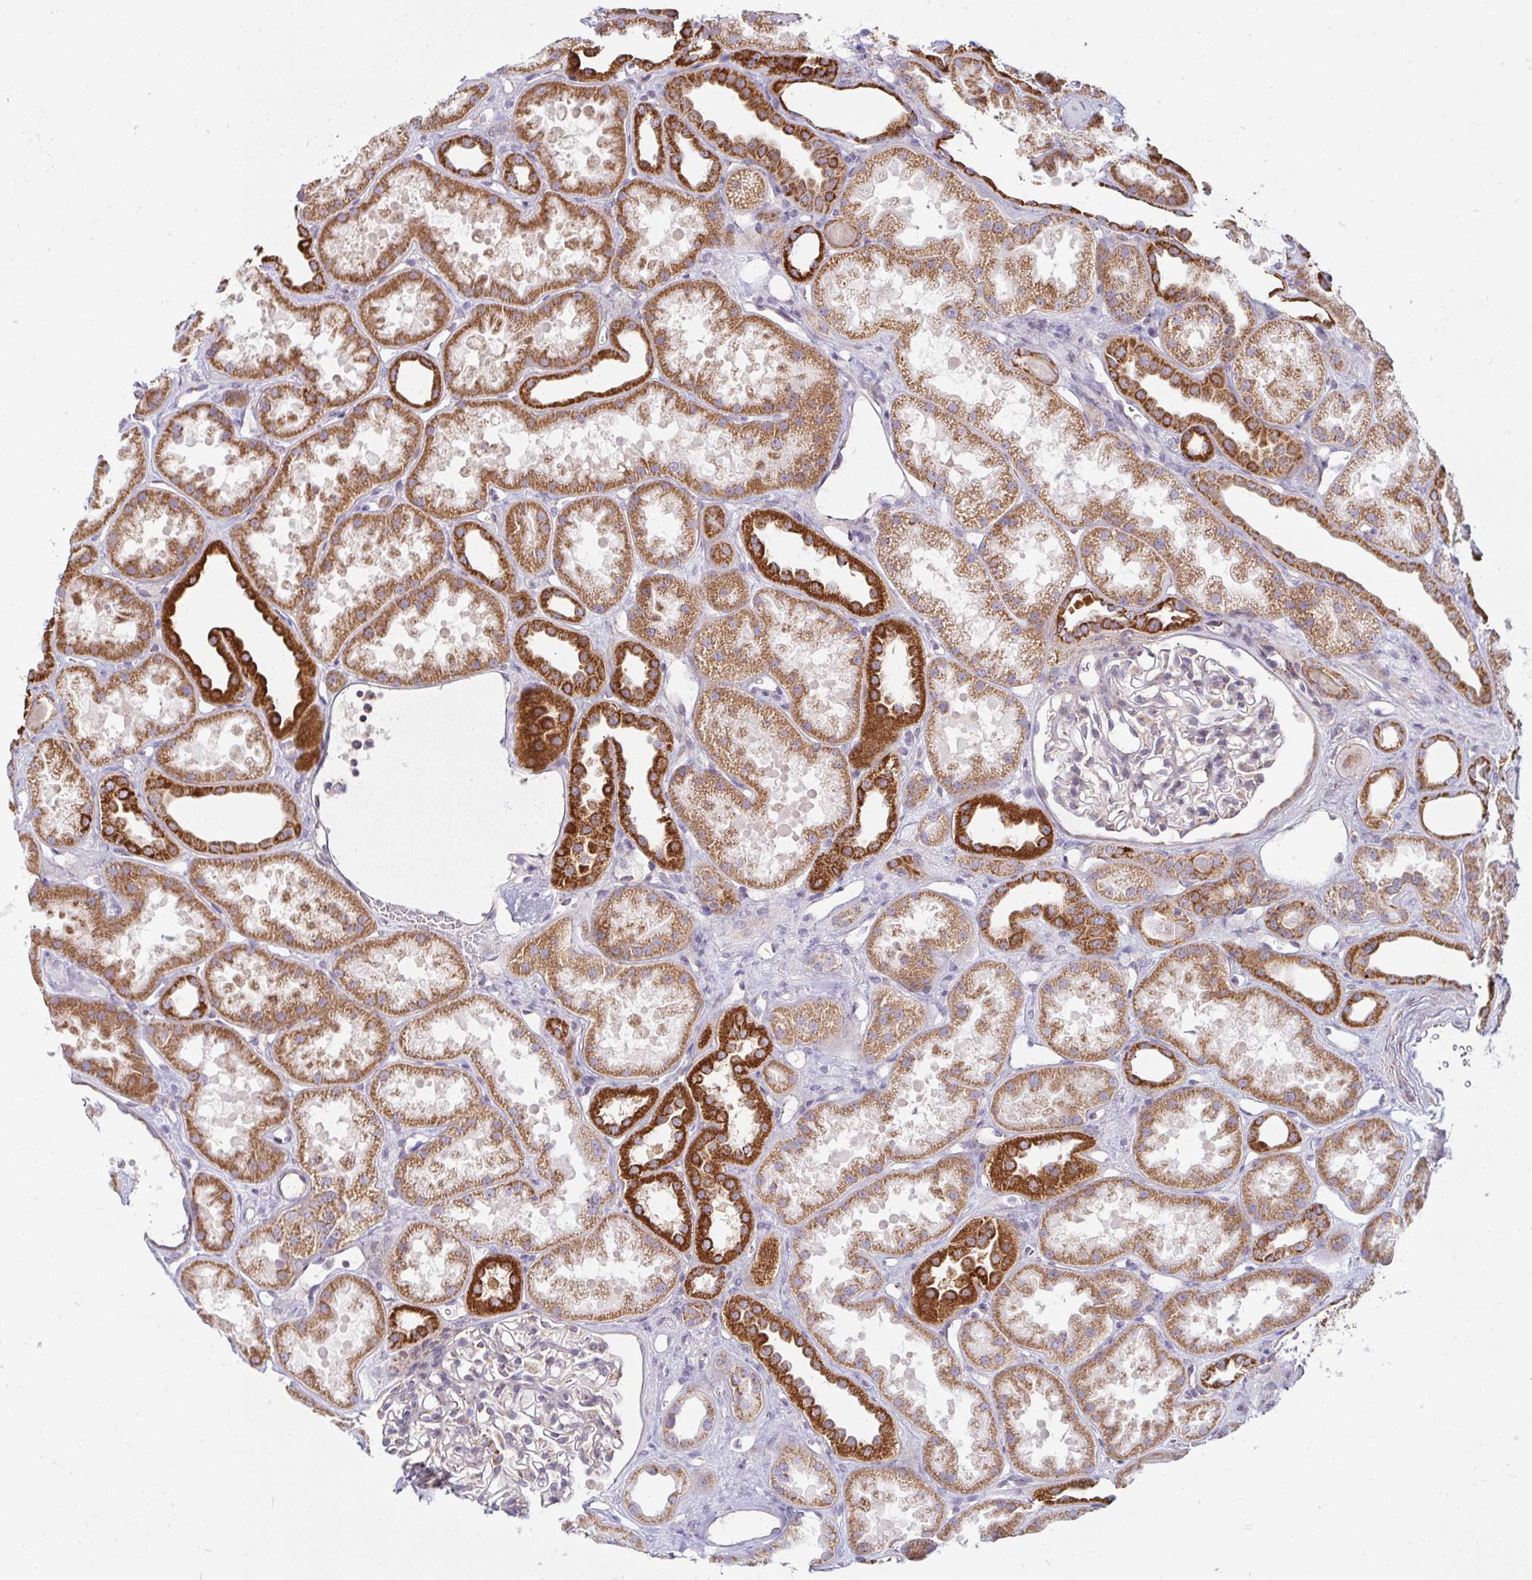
{"staining": {"intensity": "weak", "quantity": "<25%", "location": "cytoplasmic/membranous"}, "tissue": "kidney", "cell_type": "Cells in glomeruli", "image_type": "normal", "snomed": [{"axis": "morphology", "description": "Normal tissue, NOS"}, {"axis": "topography", "description": "Kidney"}], "caption": "DAB immunohistochemical staining of normal kidney shows no significant staining in cells in glomeruli. Brightfield microscopy of immunohistochemistry (IHC) stained with DAB (brown) and hematoxylin (blue), captured at high magnification.", "gene": "SKP2", "patient": {"sex": "male", "age": 61}}